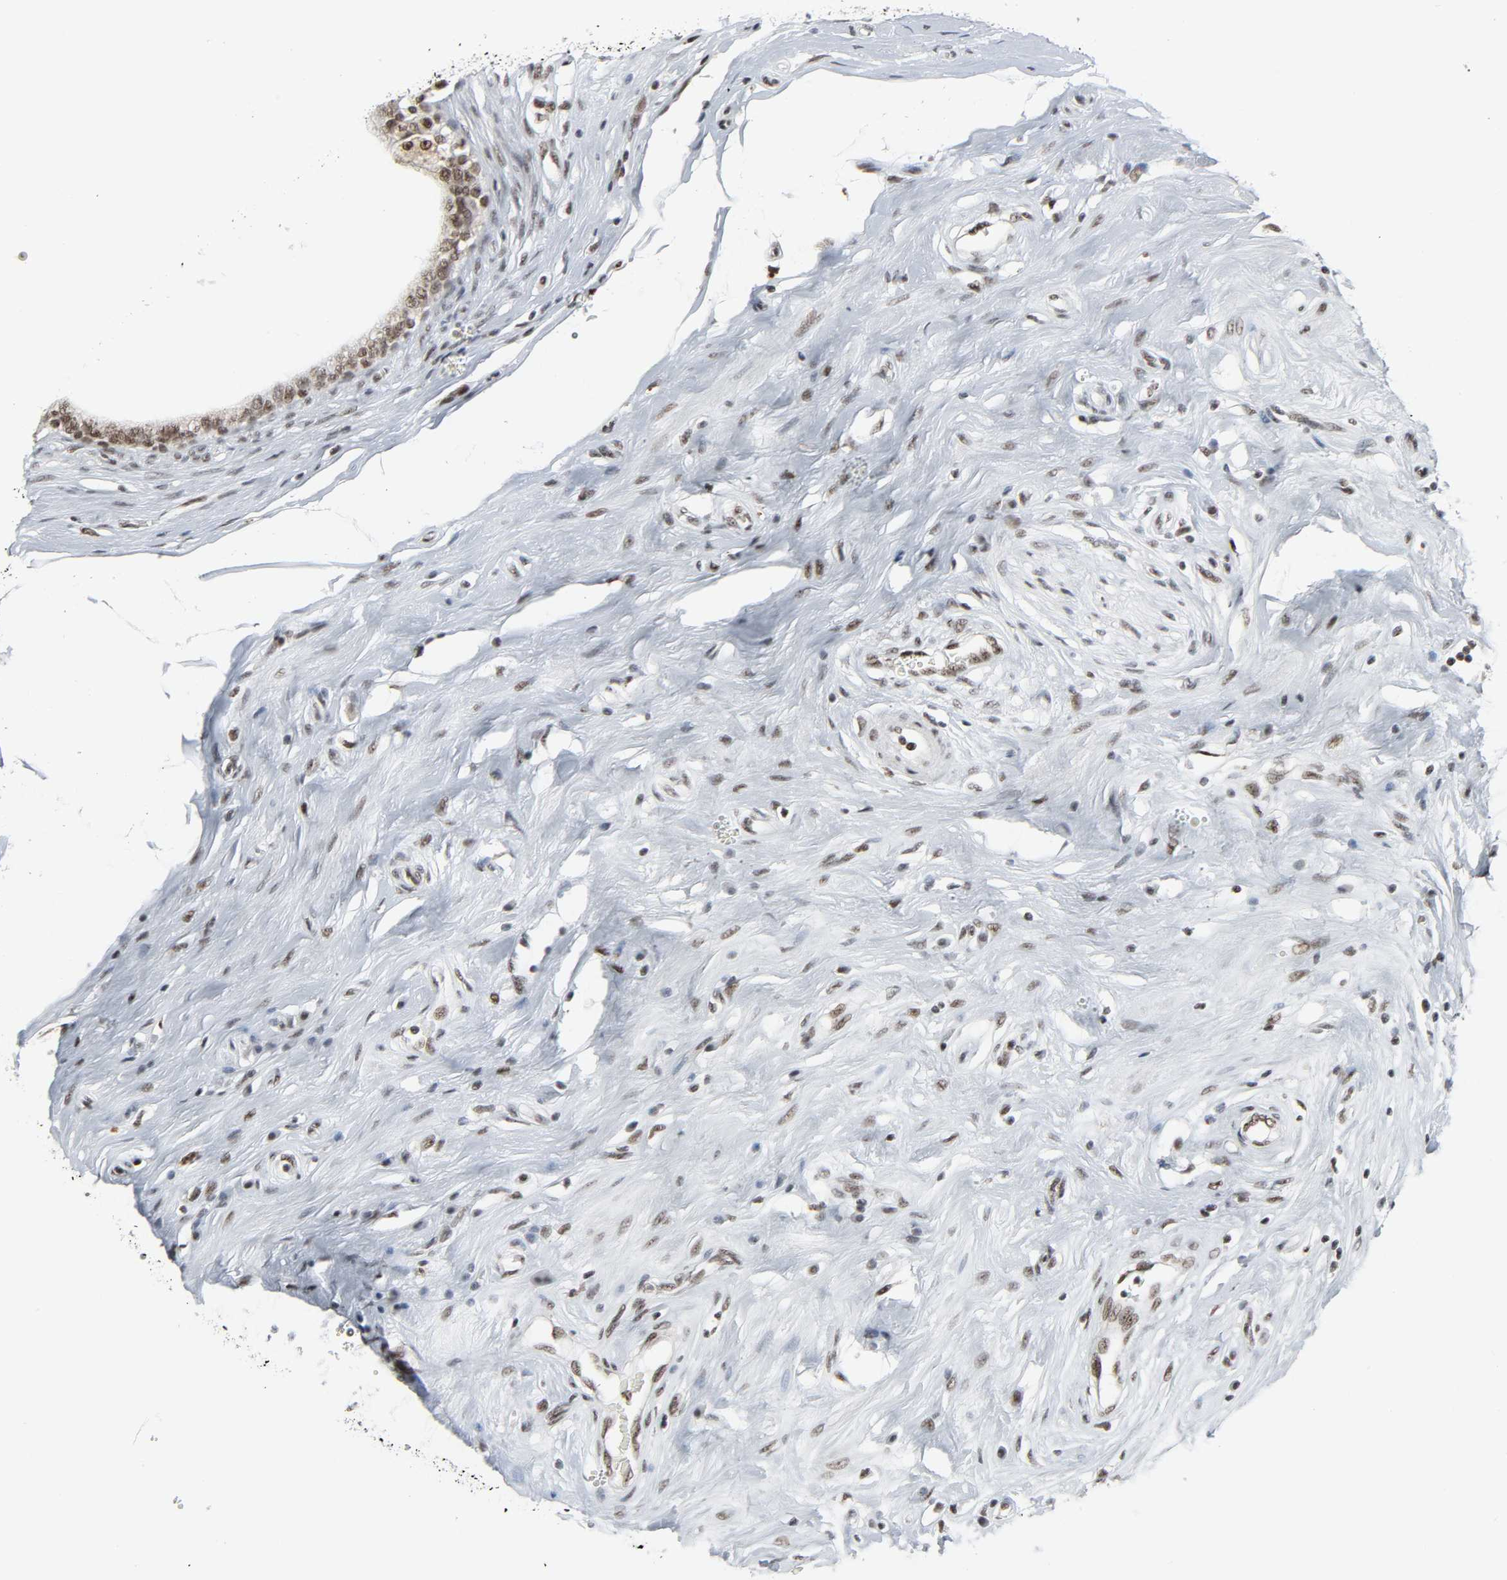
{"staining": {"intensity": "moderate", "quantity": ">75%", "location": "nuclear"}, "tissue": "epididymis", "cell_type": "Glandular cells", "image_type": "normal", "snomed": [{"axis": "morphology", "description": "Normal tissue, NOS"}, {"axis": "morphology", "description": "Inflammation, NOS"}, {"axis": "topography", "description": "Epididymis"}], "caption": "This image exhibits benign epididymis stained with immunohistochemistry (IHC) to label a protein in brown. The nuclear of glandular cells show moderate positivity for the protein. Nuclei are counter-stained blue.", "gene": "CDK7", "patient": {"sex": "male", "age": 84}}